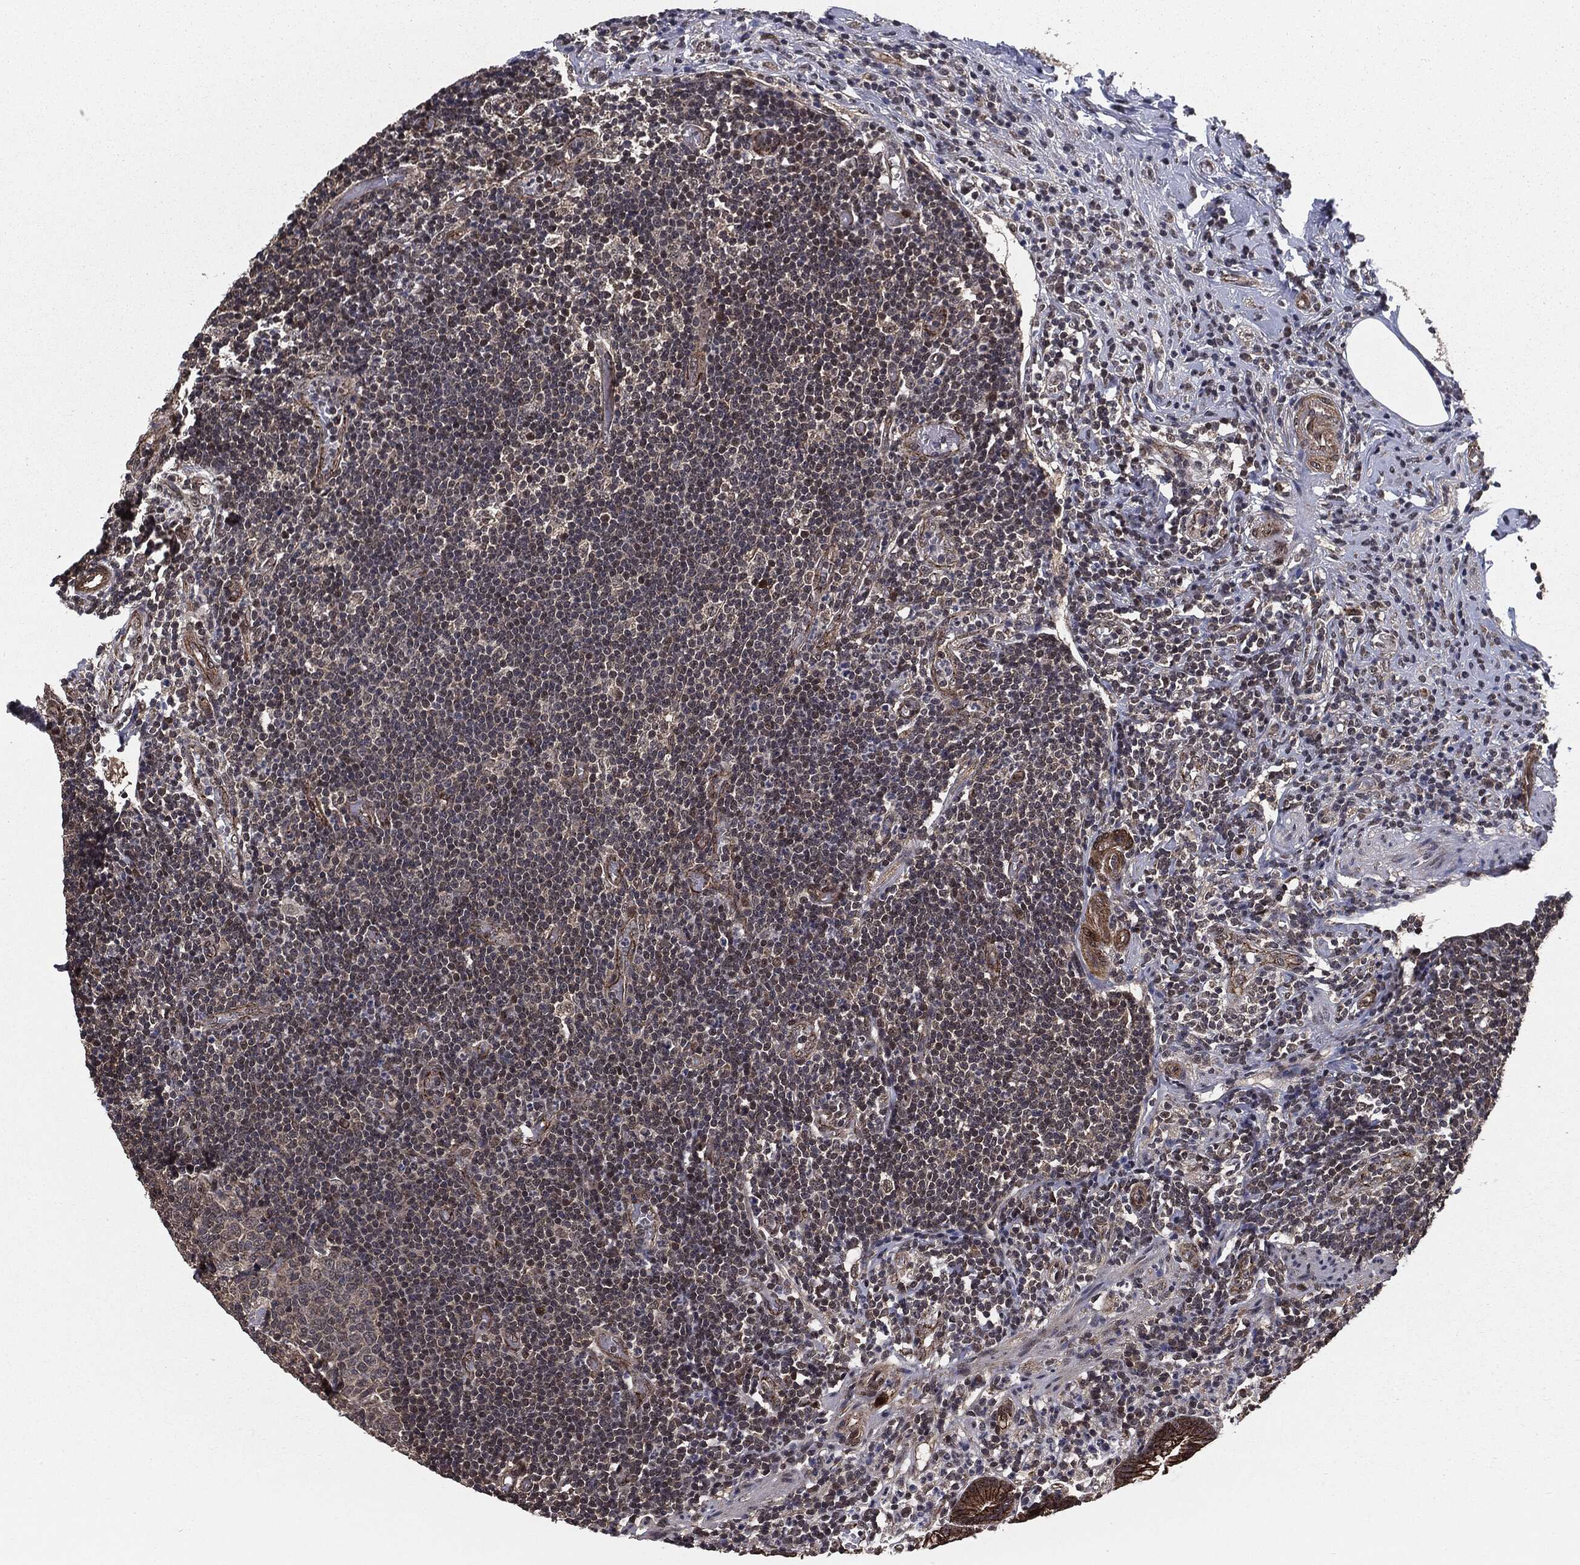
{"staining": {"intensity": "strong", "quantity": ">75%", "location": "cytoplasmic/membranous"}, "tissue": "appendix", "cell_type": "Glandular cells", "image_type": "normal", "snomed": [{"axis": "morphology", "description": "Normal tissue, NOS"}, {"axis": "topography", "description": "Appendix"}], "caption": "Immunohistochemistry (IHC) (DAB (3,3'-diaminobenzidine)) staining of unremarkable human appendix displays strong cytoplasmic/membranous protein staining in about >75% of glandular cells.", "gene": "PTPA", "patient": {"sex": "female", "age": 40}}